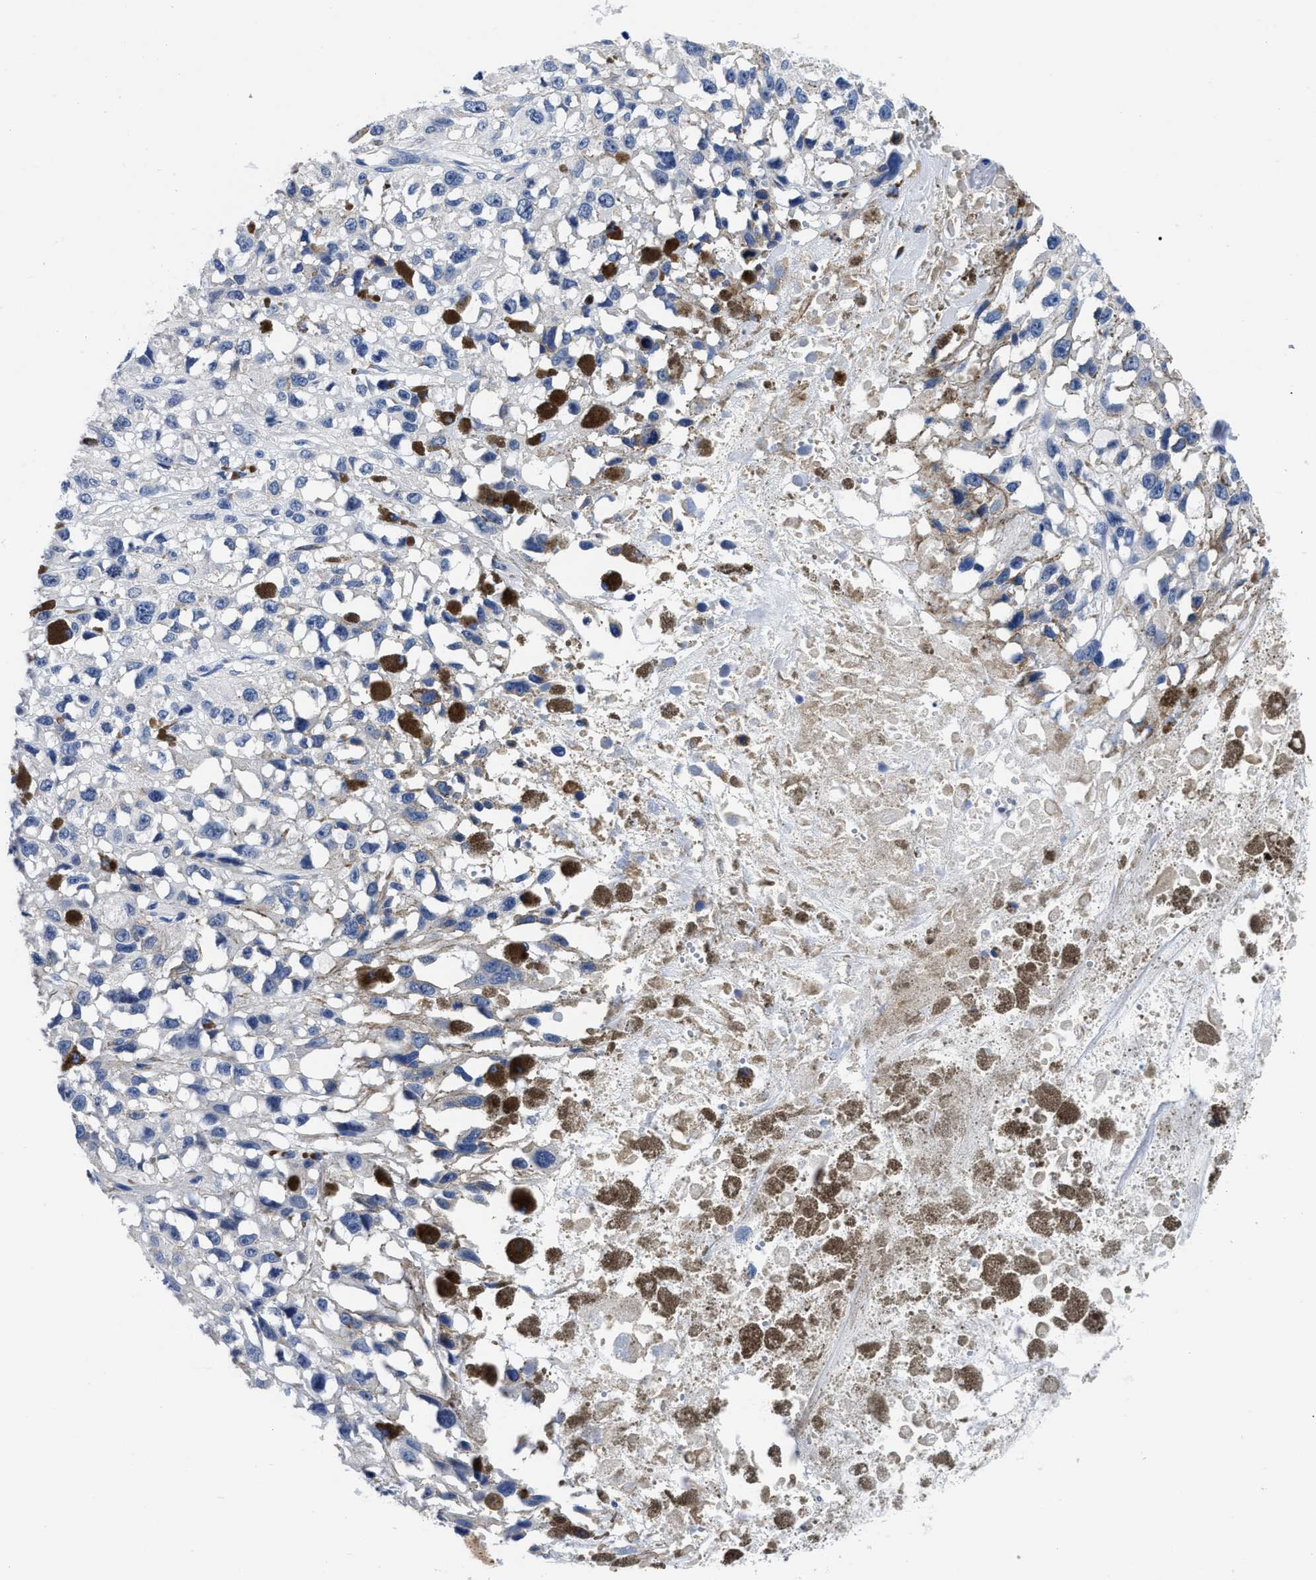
{"staining": {"intensity": "negative", "quantity": "none", "location": "none"}, "tissue": "melanoma", "cell_type": "Tumor cells", "image_type": "cancer", "snomed": [{"axis": "morphology", "description": "Malignant melanoma, Metastatic site"}, {"axis": "topography", "description": "Lymph node"}], "caption": "Human melanoma stained for a protein using immunohistochemistry (IHC) demonstrates no expression in tumor cells.", "gene": "SLC35F1", "patient": {"sex": "male", "age": 59}}